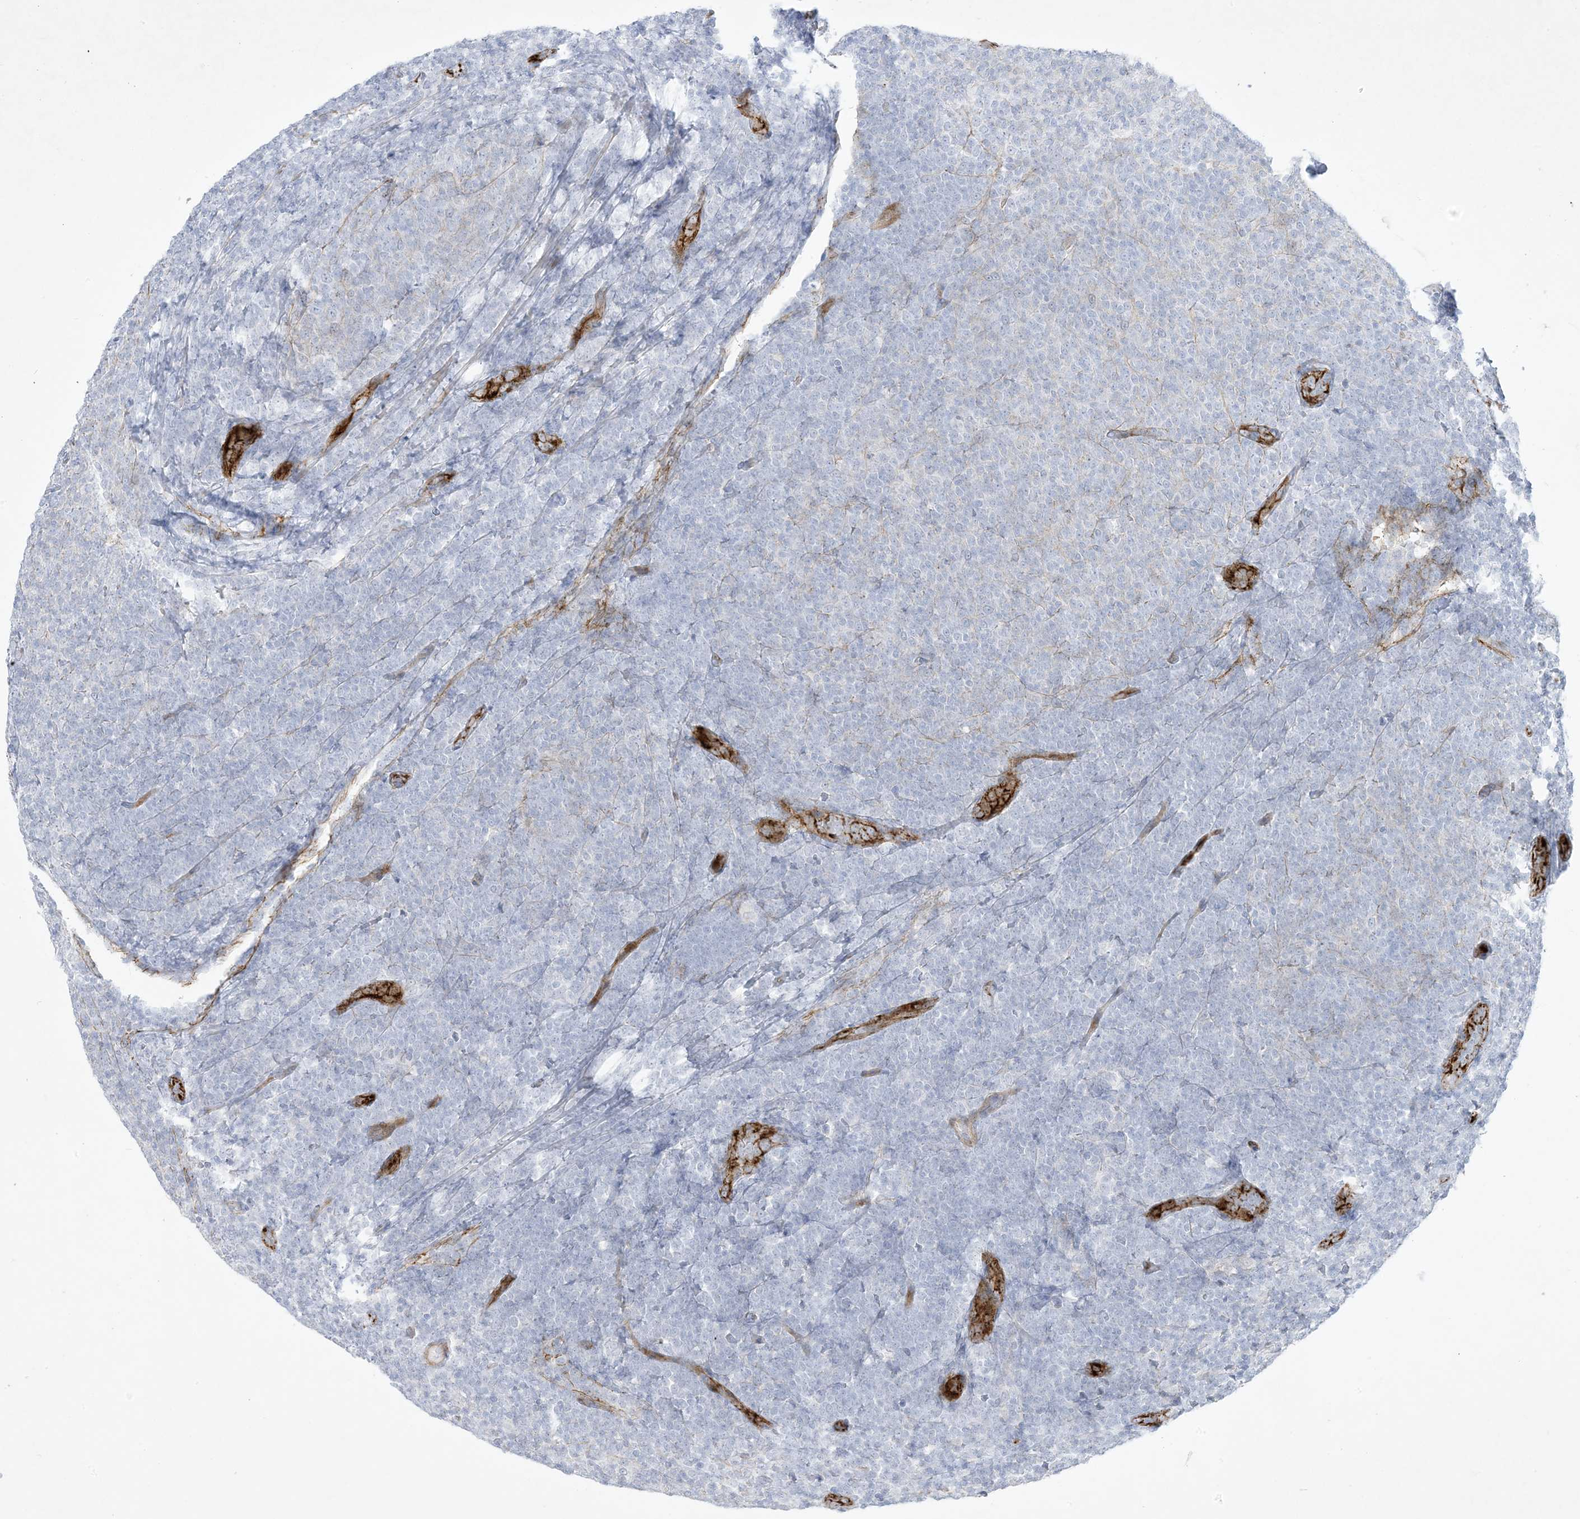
{"staining": {"intensity": "negative", "quantity": "none", "location": "none"}, "tissue": "lymphoma", "cell_type": "Tumor cells", "image_type": "cancer", "snomed": [{"axis": "morphology", "description": "Malignant lymphoma, non-Hodgkin's type, Low grade"}, {"axis": "topography", "description": "Lymph node"}], "caption": "This is an immunohistochemistry micrograph of human malignant lymphoma, non-Hodgkin's type (low-grade). There is no expression in tumor cells.", "gene": "B3GNT7", "patient": {"sex": "male", "age": 66}}